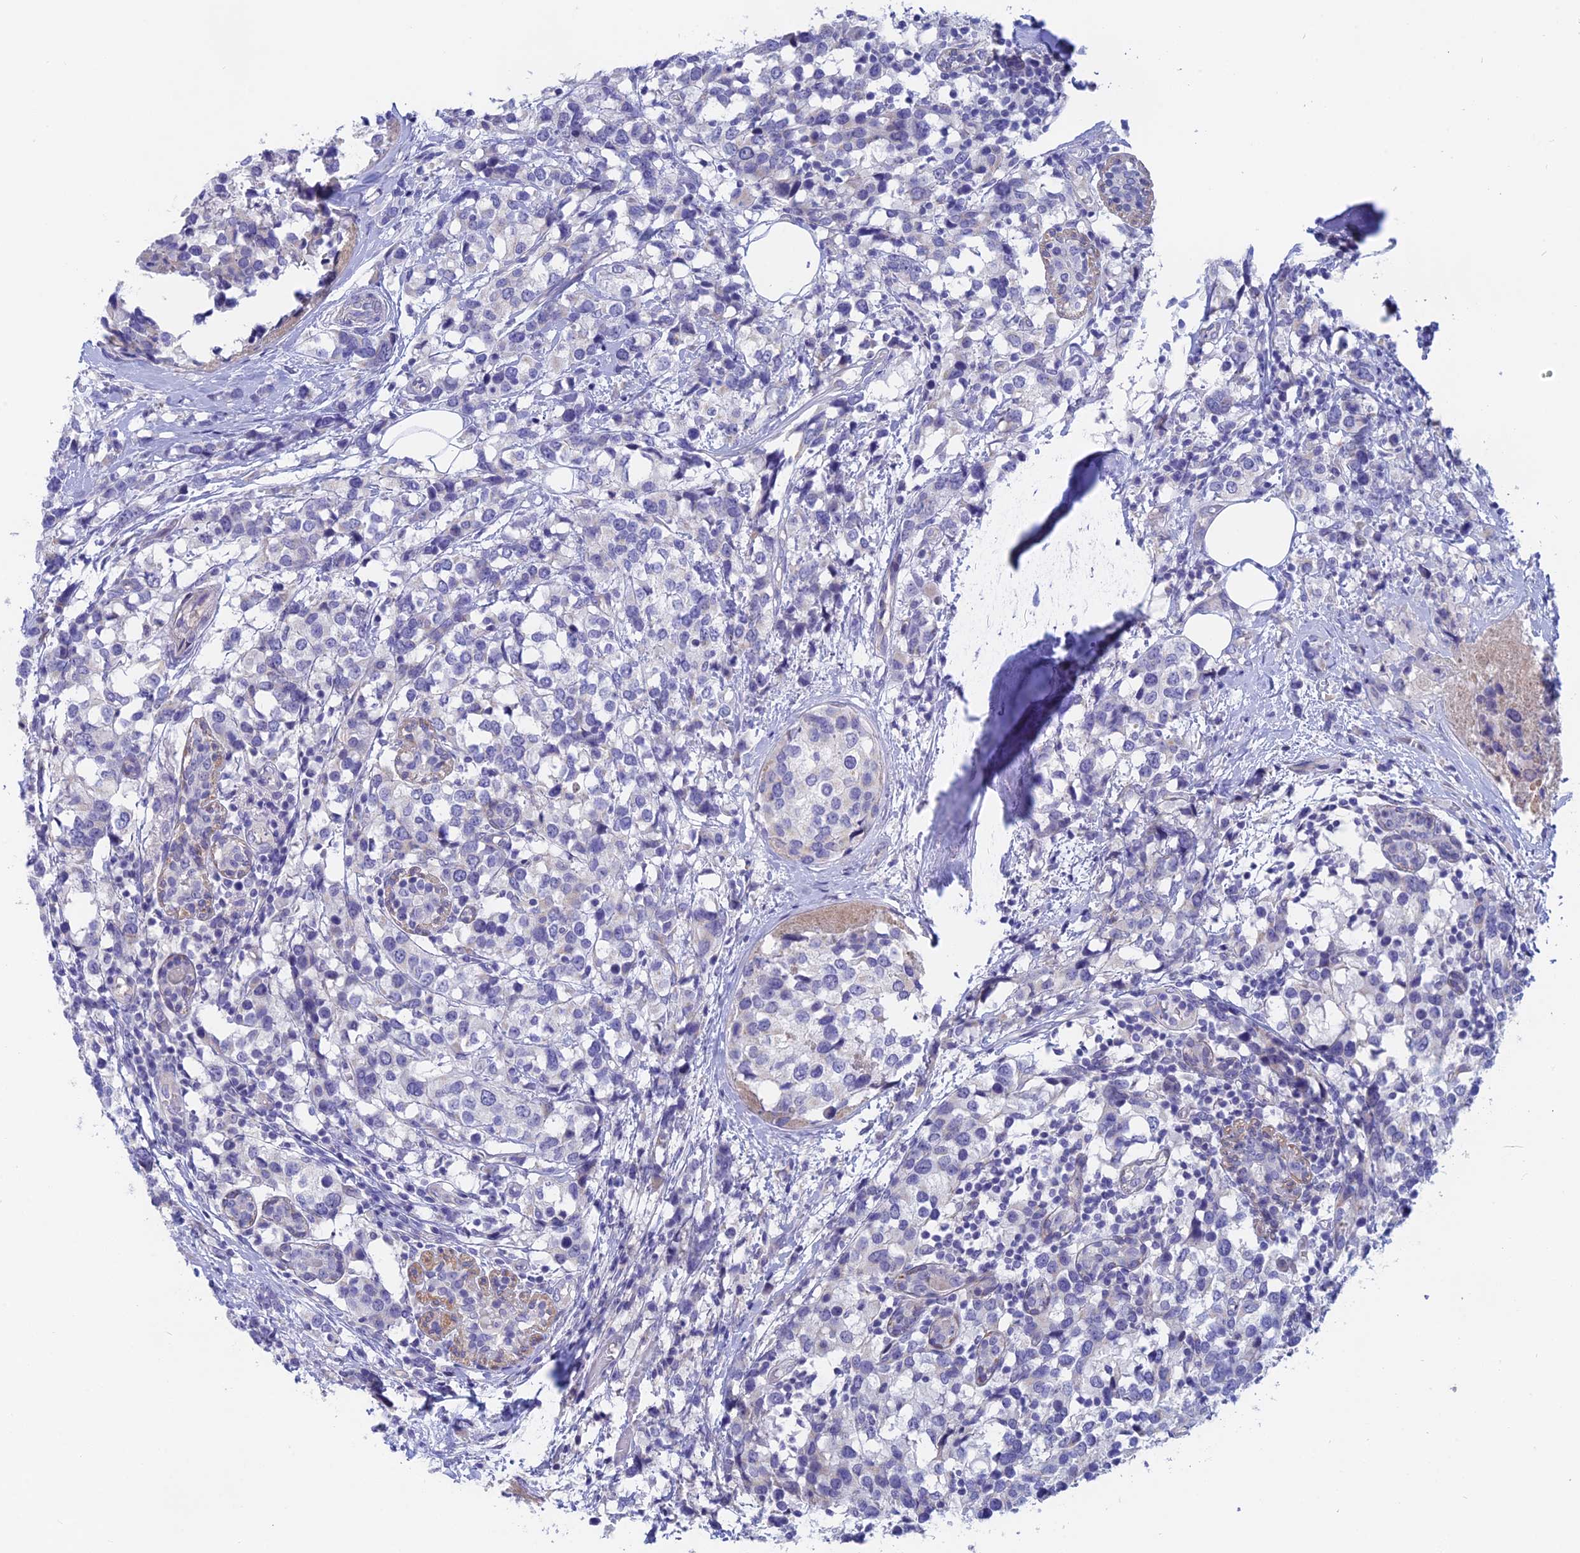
{"staining": {"intensity": "negative", "quantity": "none", "location": "none"}, "tissue": "breast cancer", "cell_type": "Tumor cells", "image_type": "cancer", "snomed": [{"axis": "morphology", "description": "Lobular carcinoma"}, {"axis": "topography", "description": "Breast"}], "caption": "Tumor cells show no significant protein staining in breast cancer (lobular carcinoma). The staining was performed using DAB to visualize the protein expression in brown, while the nuclei were stained in blue with hematoxylin (Magnification: 20x).", "gene": "GLB1L", "patient": {"sex": "female", "age": 59}}